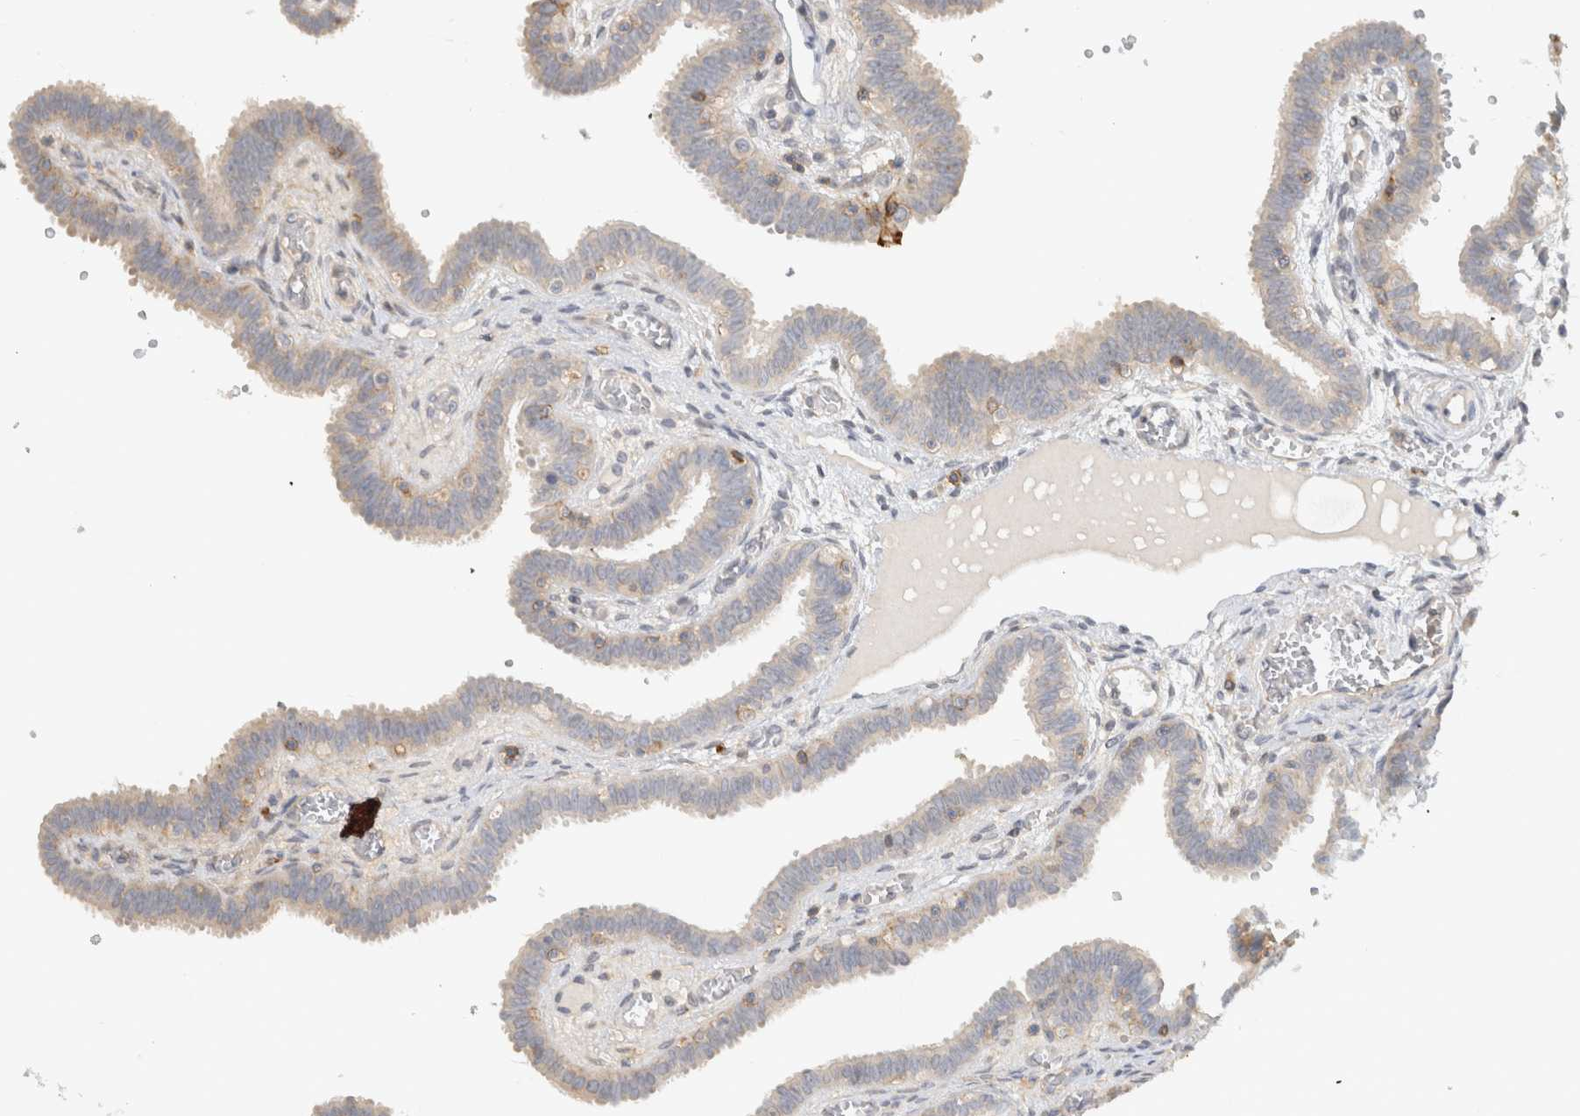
{"staining": {"intensity": "weak", "quantity": "25%-75%", "location": "cytoplasmic/membranous"}, "tissue": "fallopian tube", "cell_type": "Glandular cells", "image_type": "normal", "snomed": [{"axis": "morphology", "description": "Normal tissue, NOS"}, {"axis": "topography", "description": "Fallopian tube"}, {"axis": "topography", "description": "Placenta"}], "caption": "Brown immunohistochemical staining in normal fallopian tube reveals weak cytoplasmic/membranous expression in about 25%-75% of glandular cells.", "gene": "ERCC6L2", "patient": {"sex": "female", "age": 32}}